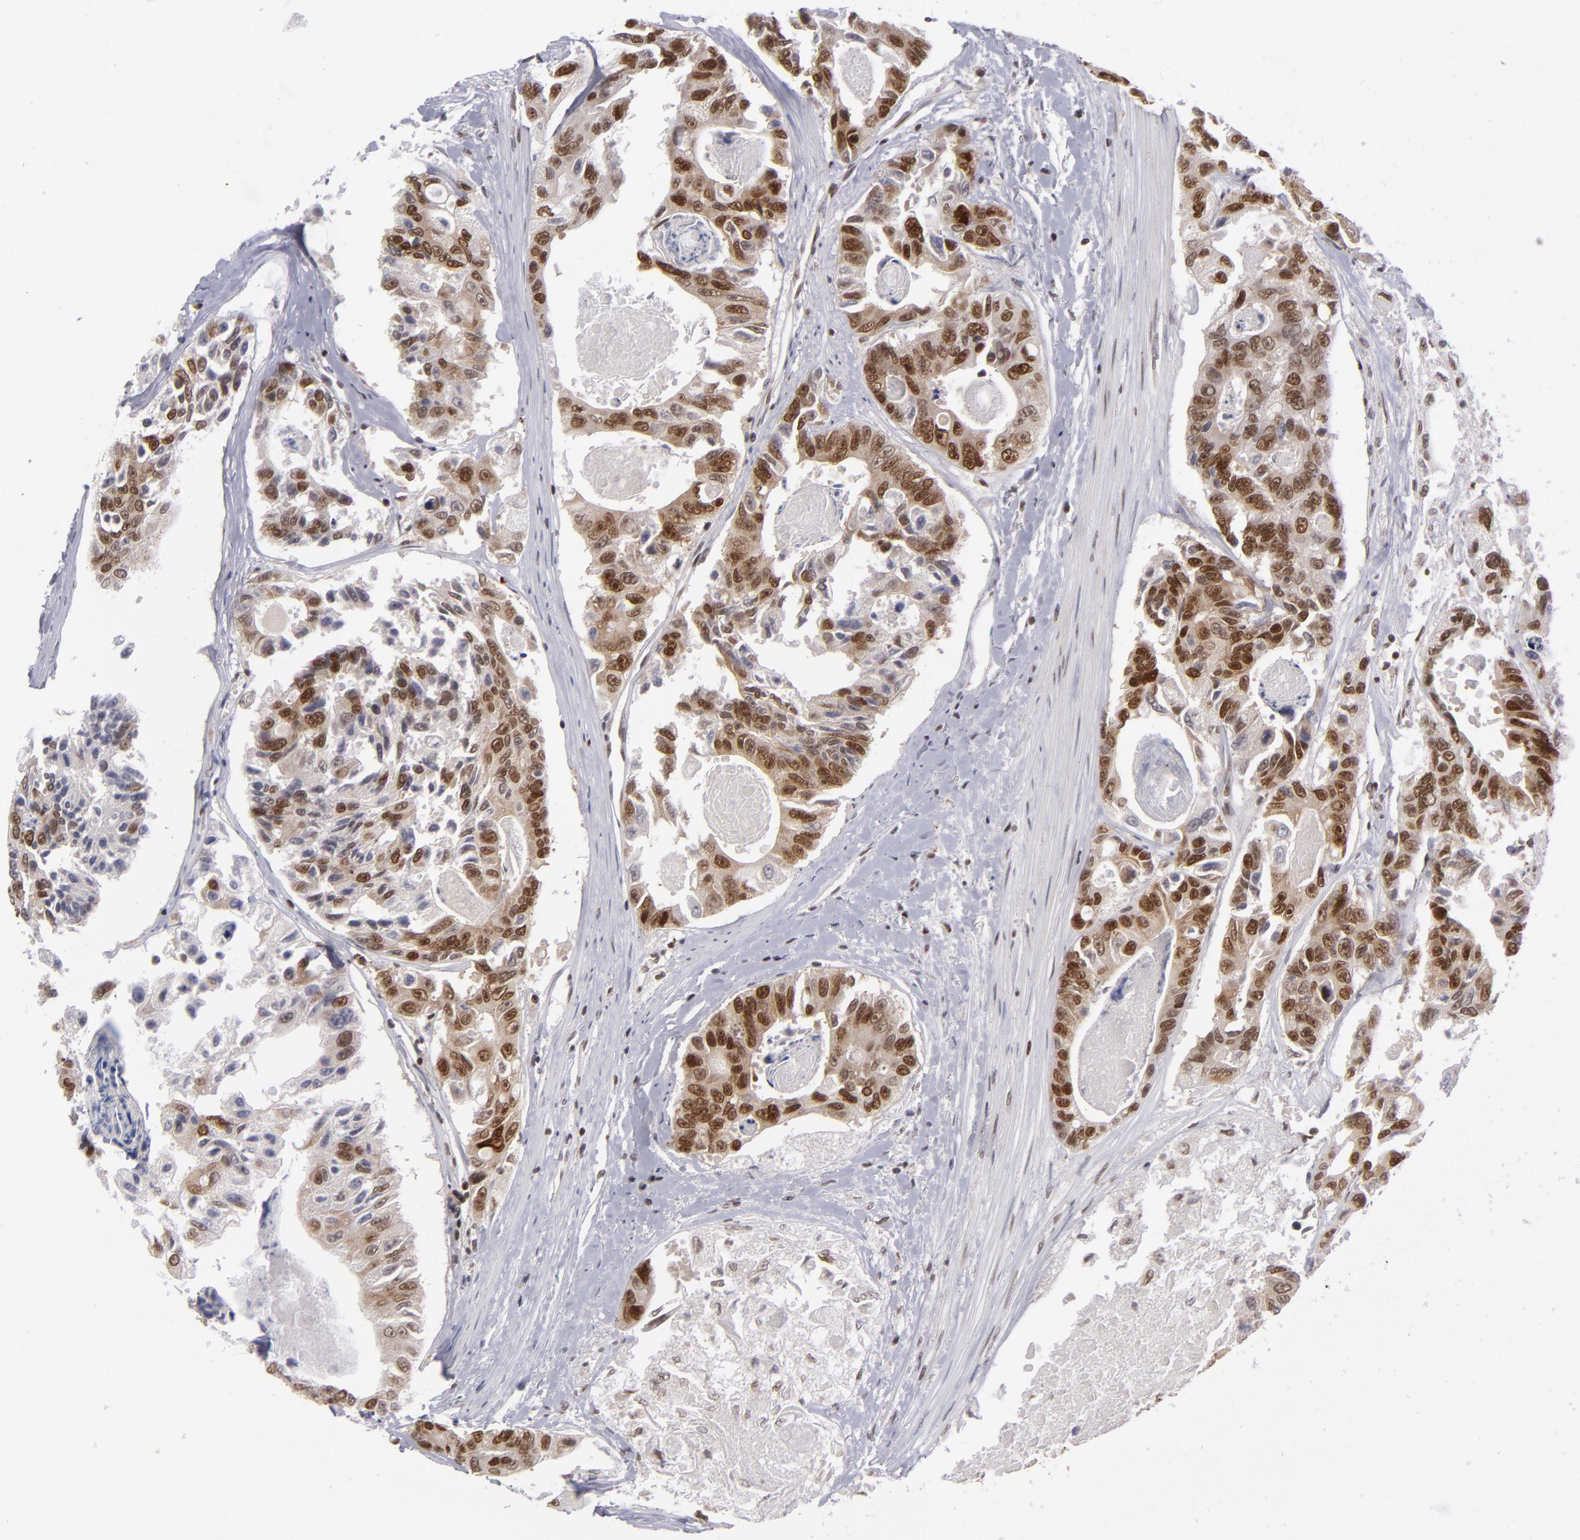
{"staining": {"intensity": "moderate", "quantity": ">75%", "location": "nuclear"}, "tissue": "colorectal cancer", "cell_type": "Tumor cells", "image_type": "cancer", "snomed": [{"axis": "morphology", "description": "Adenocarcinoma, NOS"}, {"axis": "topography", "description": "Colon"}], "caption": "Immunohistochemical staining of colorectal cancer reveals medium levels of moderate nuclear protein staining in approximately >75% of tumor cells.", "gene": "MLLT3", "patient": {"sex": "female", "age": 86}}